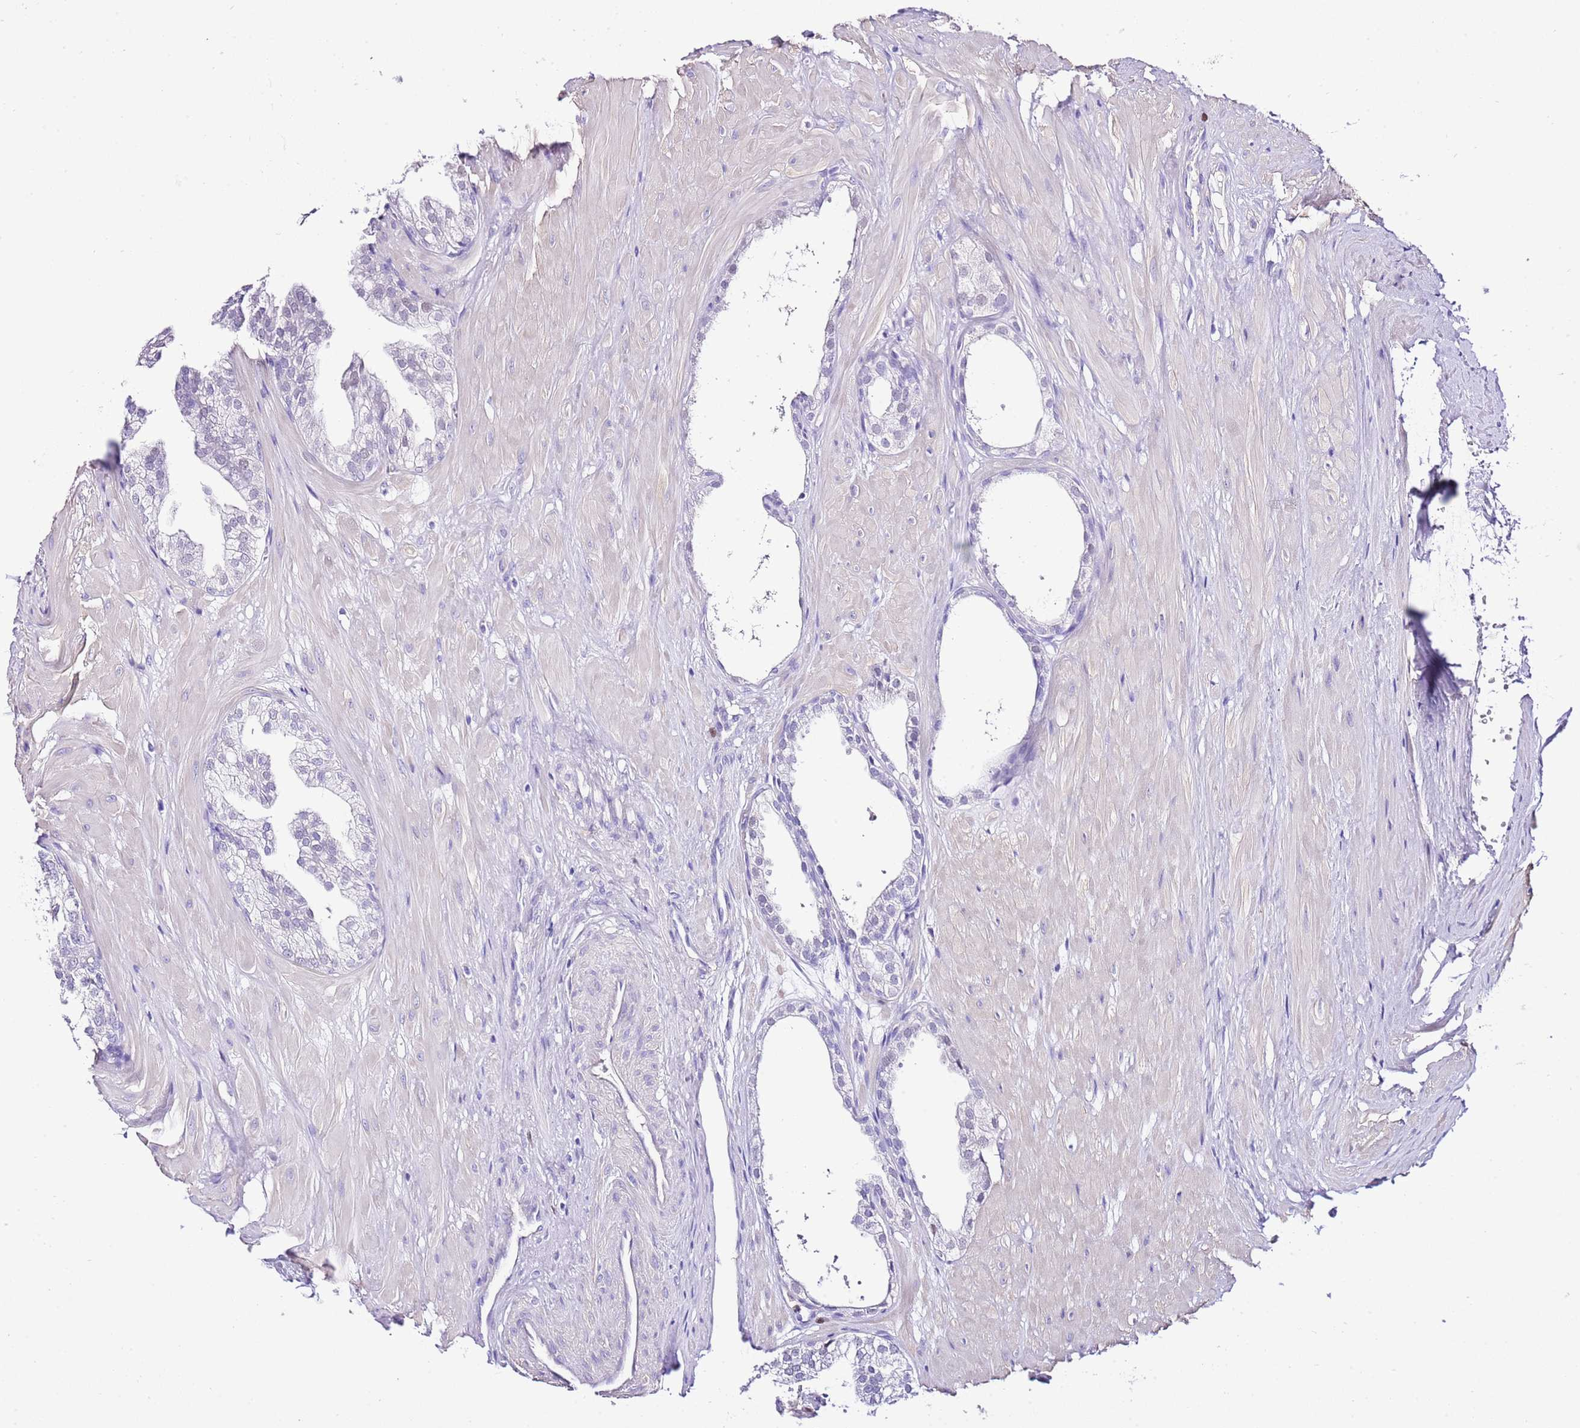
{"staining": {"intensity": "negative", "quantity": "none", "location": "none"}, "tissue": "prostate", "cell_type": "Glandular cells", "image_type": "normal", "snomed": [{"axis": "morphology", "description": "Normal tissue, NOS"}, {"axis": "topography", "description": "Prostate"}, {"axis": "topography", "description": "Peripheral nerve tissue"}], "caption": "IHC of unremarkable prostate displays no expression in glandular cells.", "gene": "BHLHA15", "patient": {"sex": "male", "age": 55}}